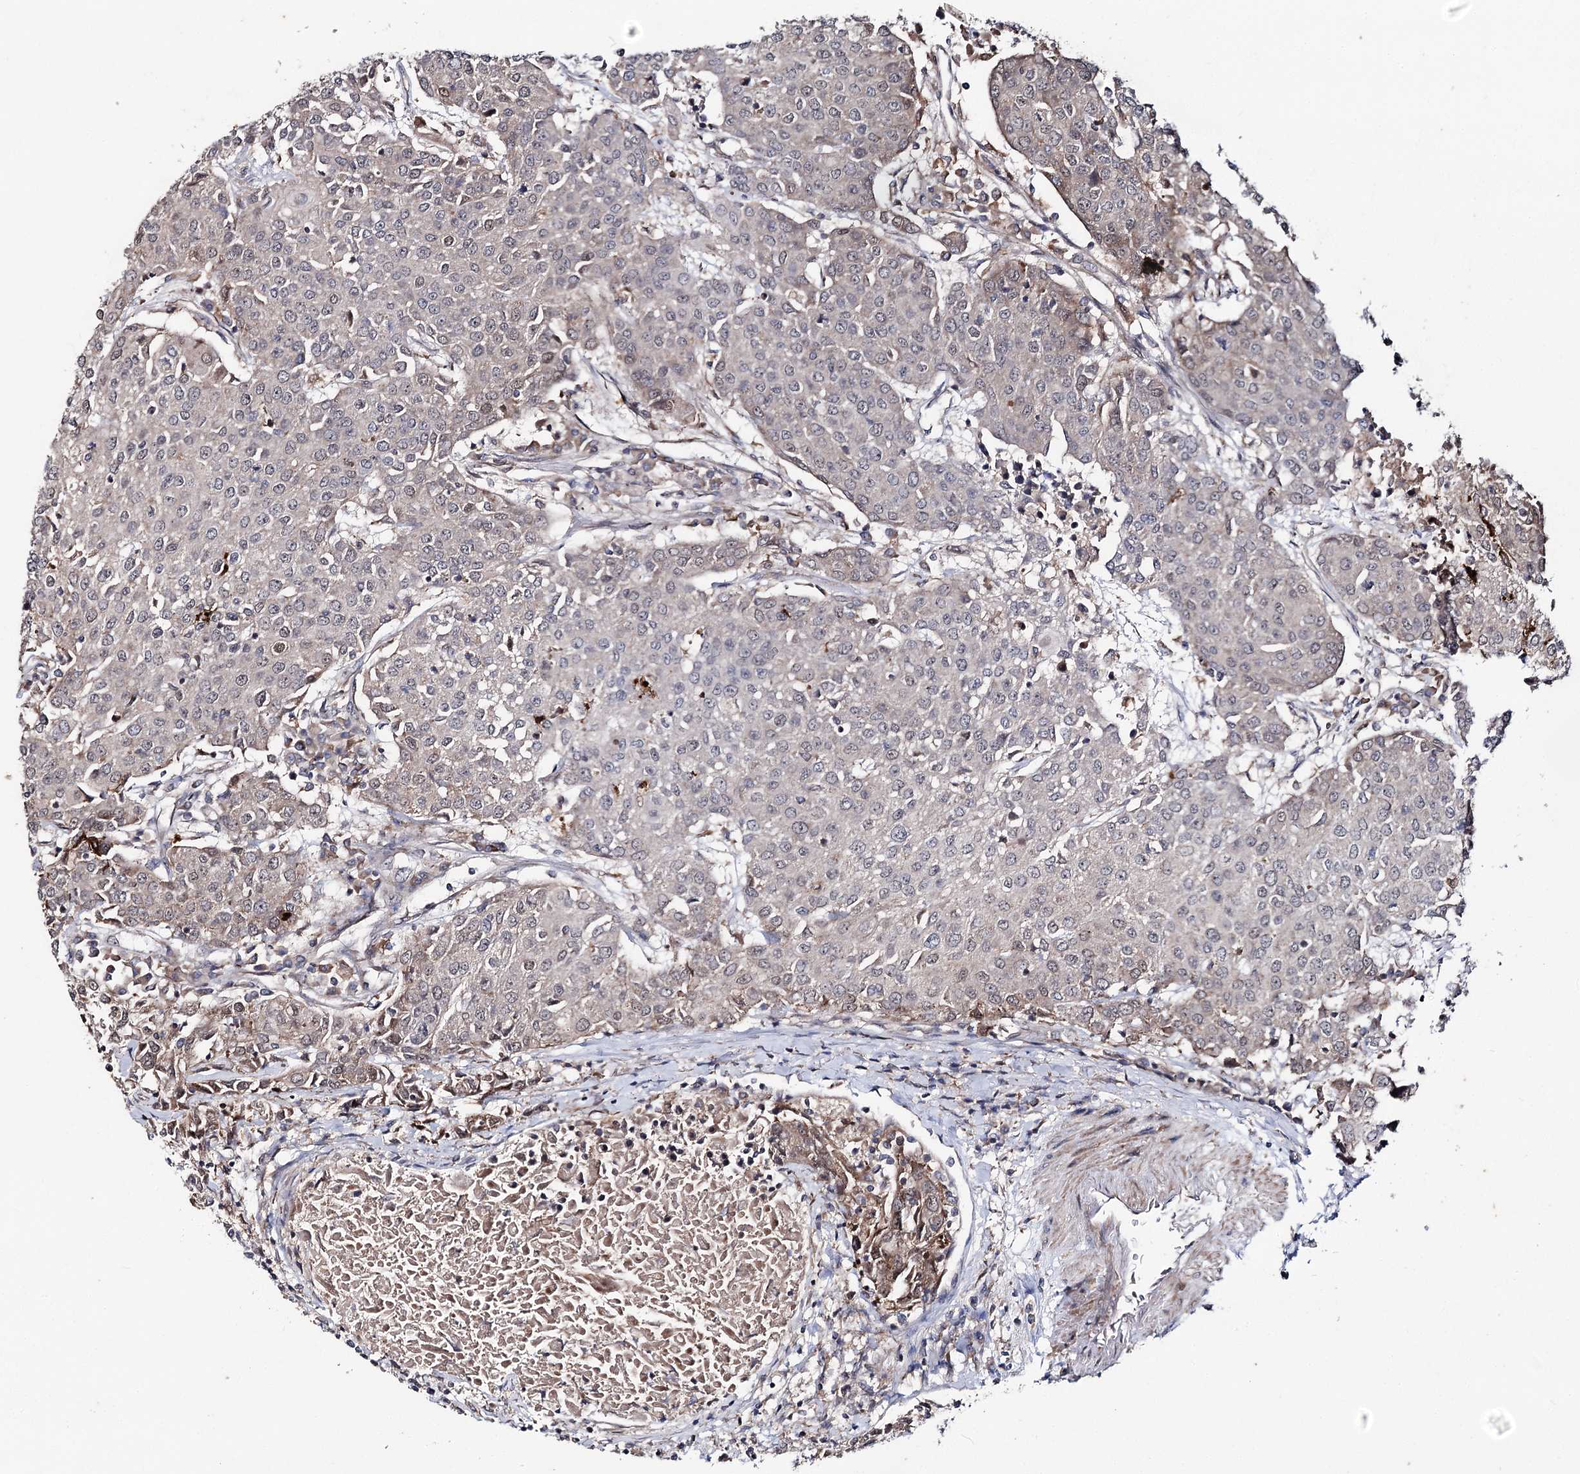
{"staining": {"intensity": "negative", "quantity": "none", "location": "none"}, "tissue": "urothelial cancer", "cell_type": "Tumor cells", "image_type": "cancer", "snomed": [{"axis": "morphology", "description": "Urothelial carcinoma, High grade"}, {"axis": "topography", "description": "Urinary bladder"}], "caption": "Tumor cells show no significant positivity in urothelial cancer.", "gene": "MINDY3", "patient": {"sex": "female", "age": 85}}